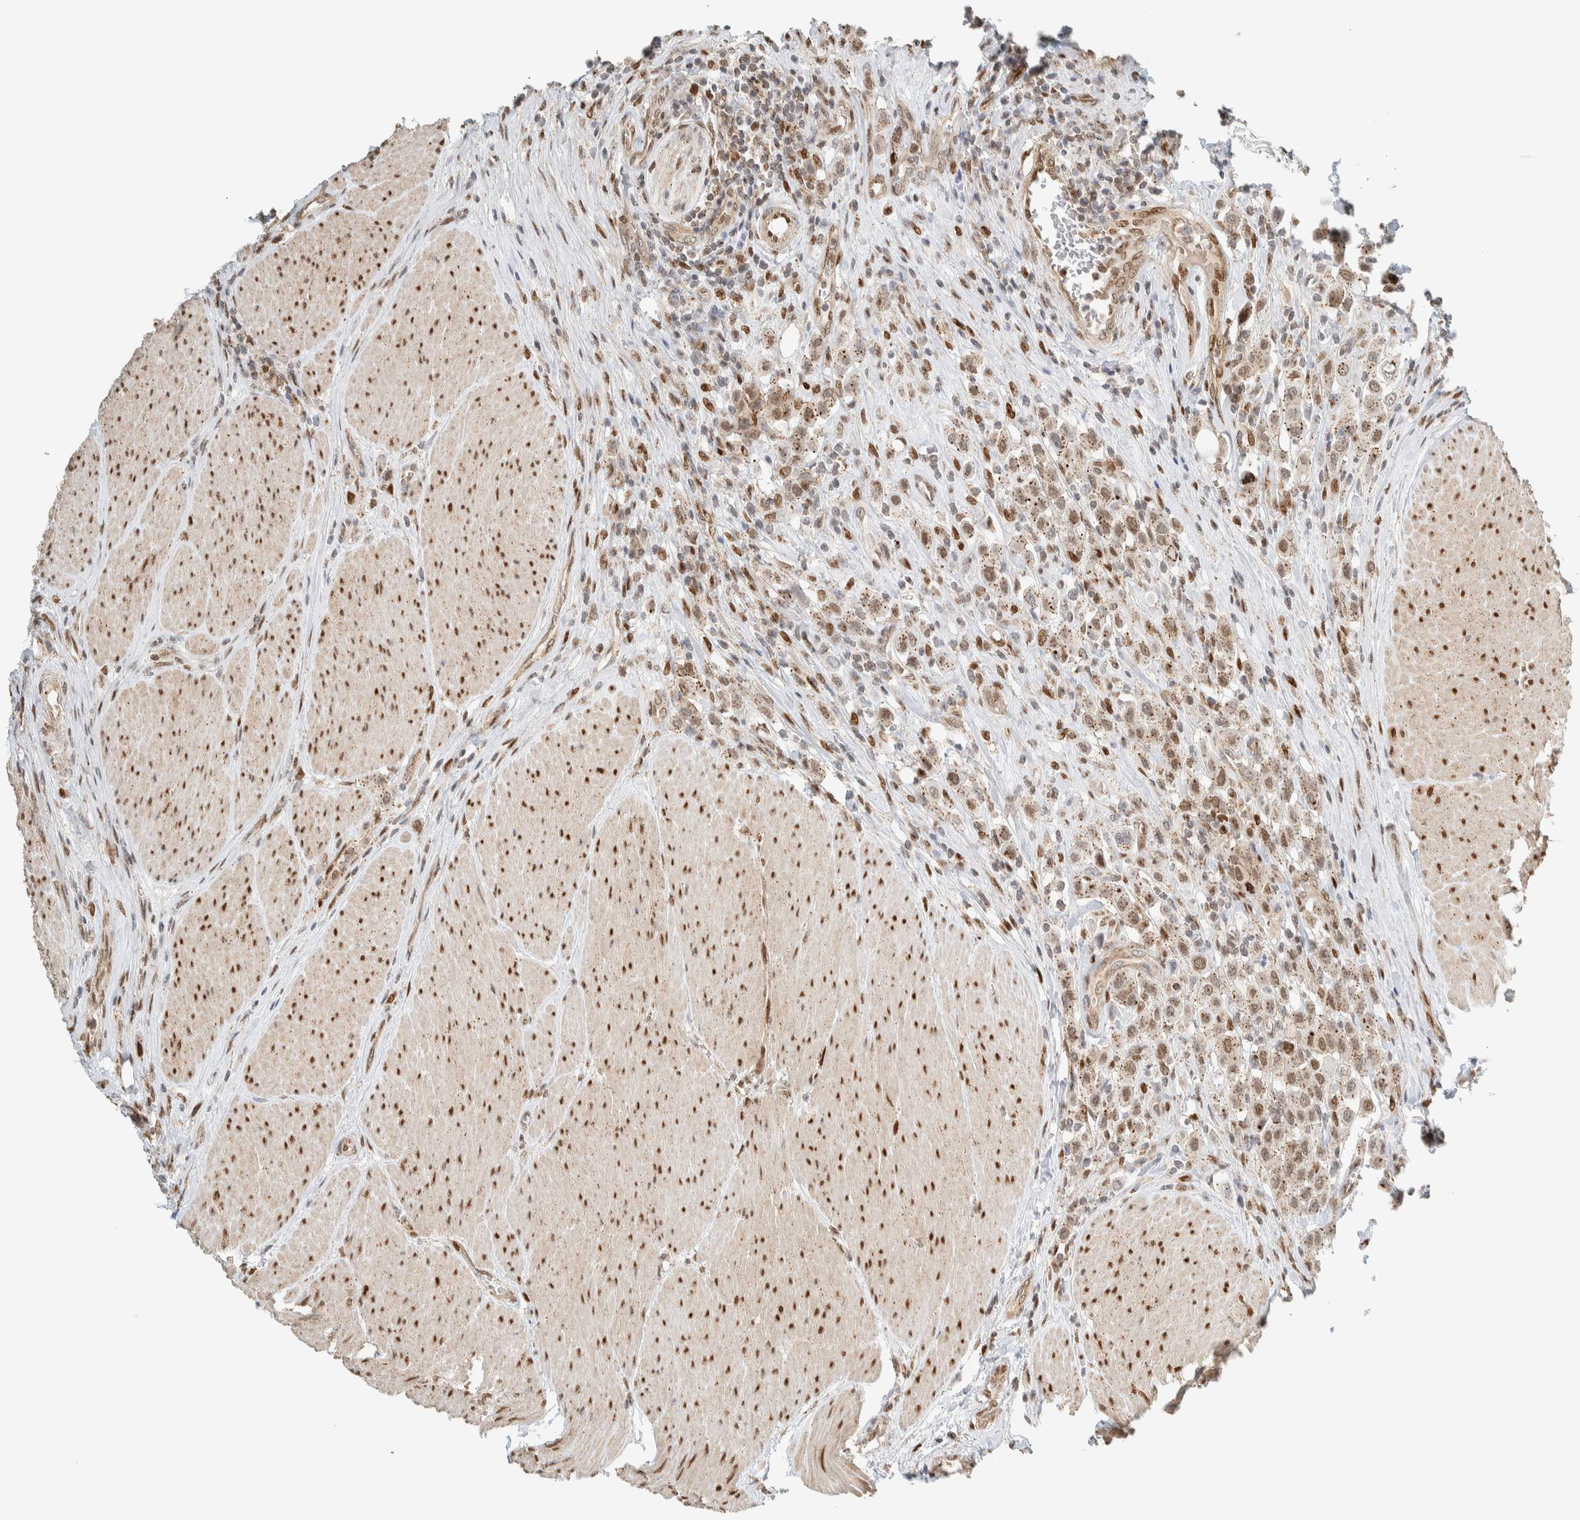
{"staining": {"intensity": "moderate", "quantity": ">75%", "location": "cytoplasmic/membranous,nuclear"}, "tissue": "urothelial cancer", "cell_type": "Tumor cells", "image_type": "cancer", "snomed": [{"axis": "morphology", "description": "Urothelial carcinoma, High grade"}, {"axis": "topography", "description": "Urinary bladder"}], "caption": "Protein staining of urothelial cancer tissue reveals moderate cytoplasmic/membranous and nuclear expression in approximately >75% of tumor cells.", "gene": "TFE3", "patient": {"sex": "male", "age": 50}}